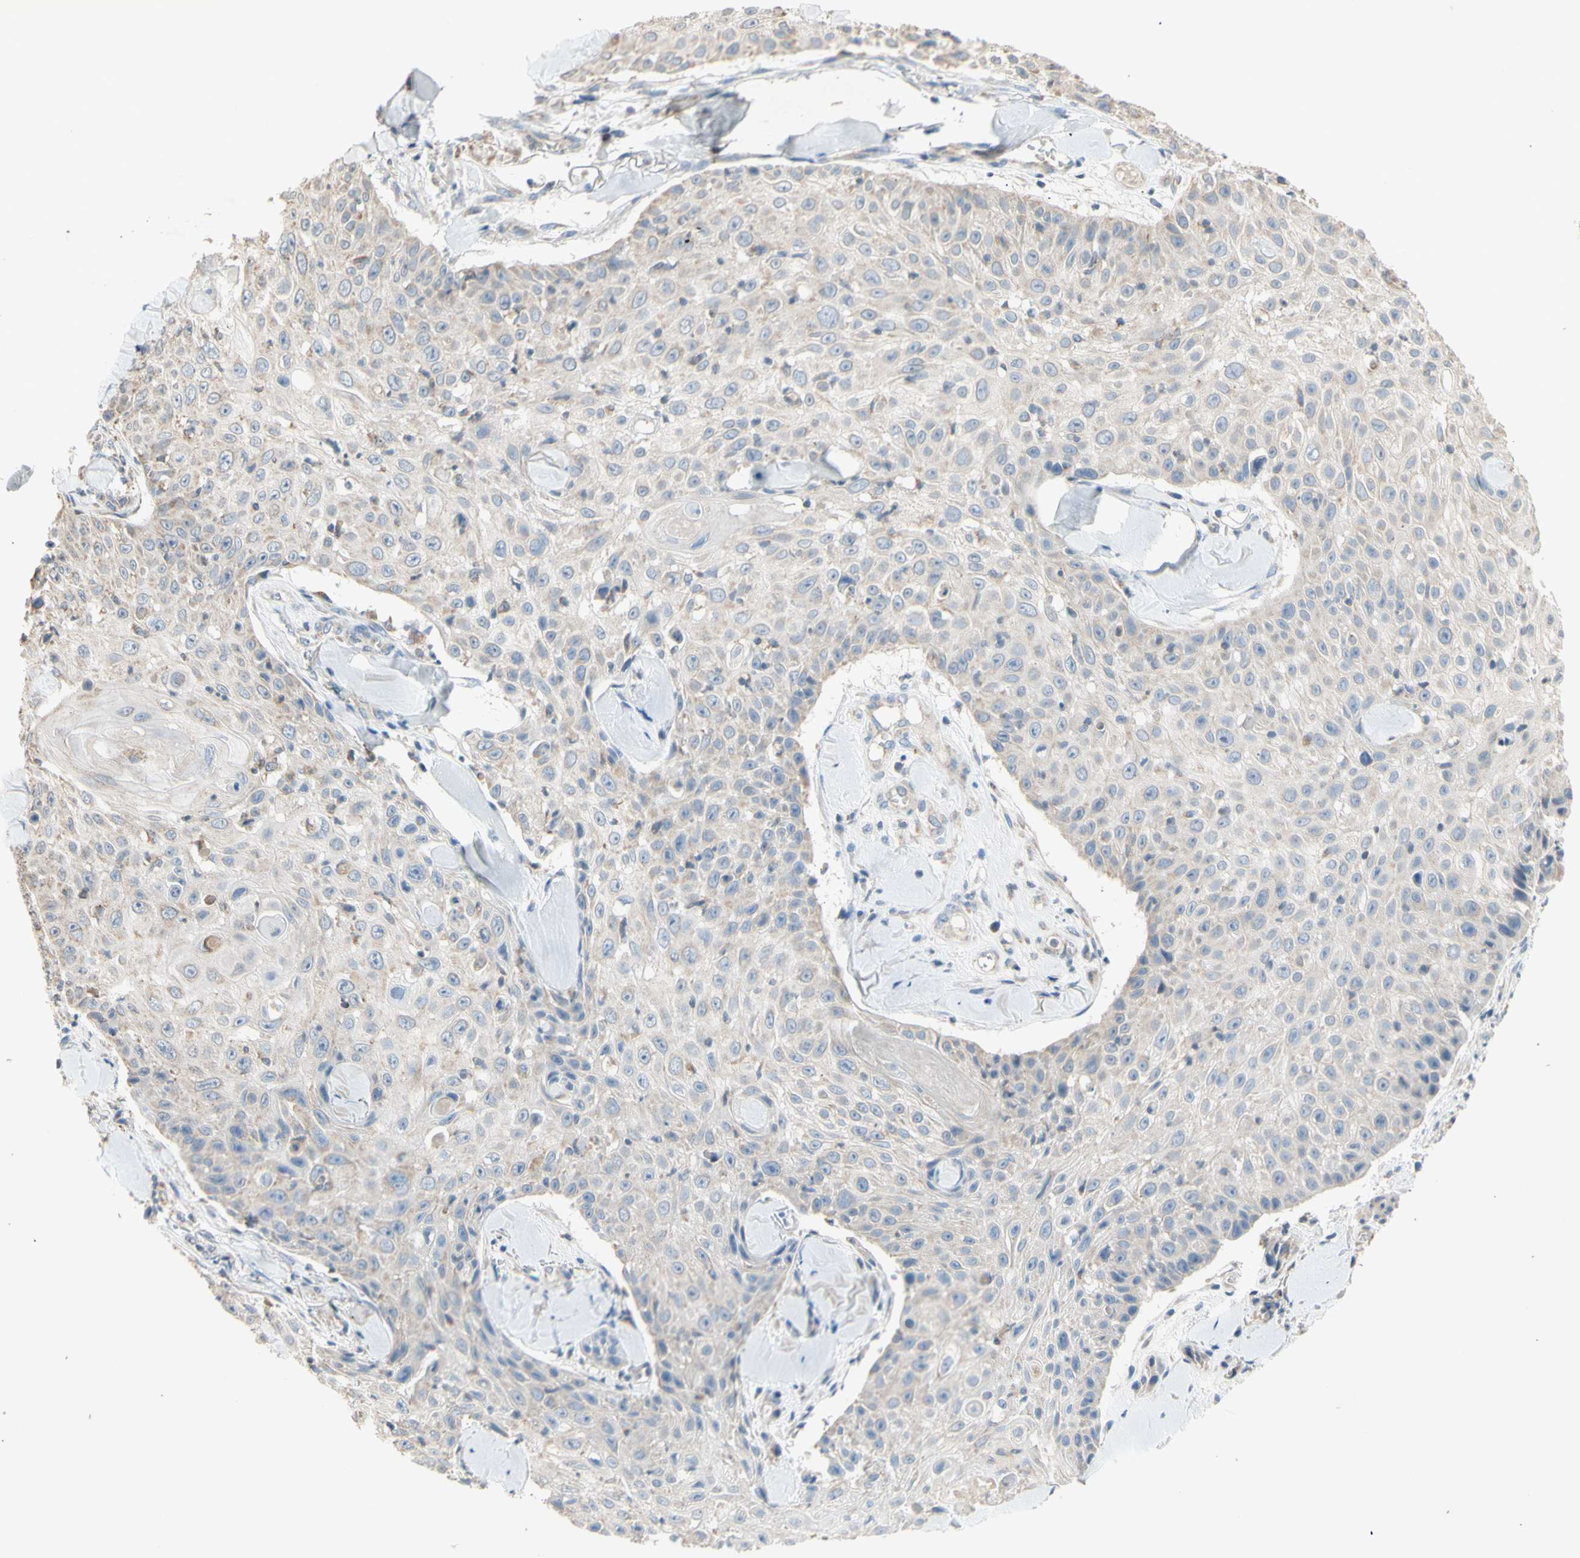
{"staining": {"intensity": "negative", "quantity": "none", "location": "none"}, "tissue": "skin cancer", "cell_type": "Tumor cells", "image_type": "cancer", "snomed": [{"axis": "morphology", "description": "Squamous cell carcinoma, NOS"}, {"axis": "topography", "description": "Skin"}], "caption": "IHC micrograph of neoplastic tissue: human squamous cell carcinoma (skin) stained with DAB exhibits no significant protein positivity in tumor cells.", "gene": "PTGIS", "patient": {"sex": "male", "age": 86}}